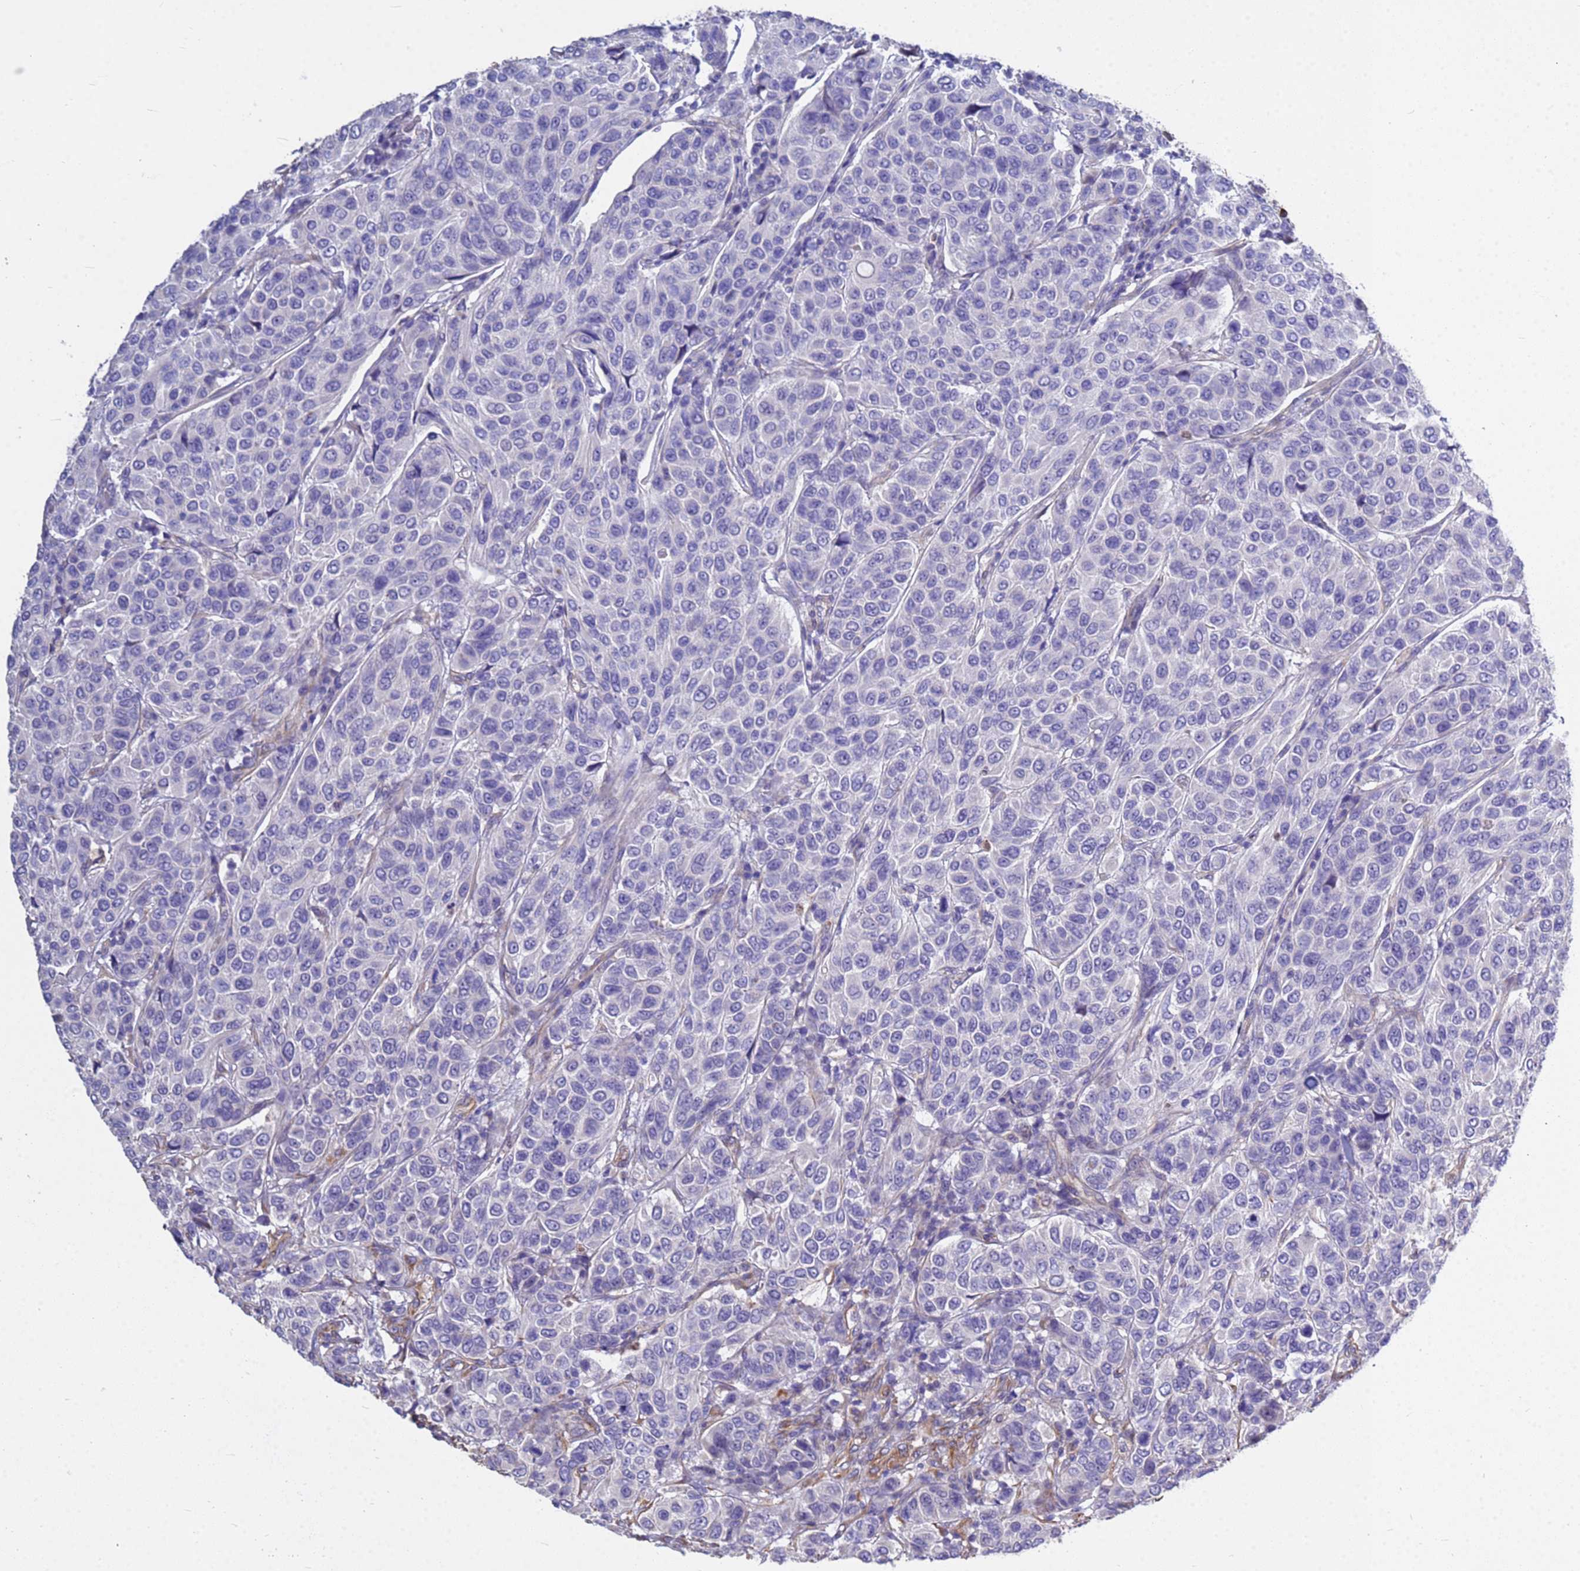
{"staining": {"intensity": "negative", "quantity": "none", "location": "none"}, "tissue": "breast cancer", "cell_type": "Tumor cells", "image_type": "cancer", "snomed": [{"axis": "morphology", "description": "Duct carcinoma"}, {"axis": "topography", "description": "Breast"}], "caption": "Breast invasive ductal carcinoma stained for a protein using immunohistochemistry exhibits no expression tumor cells.", "gene": "TCEAL3", "patient": {"sex": "female", "age": 55}}